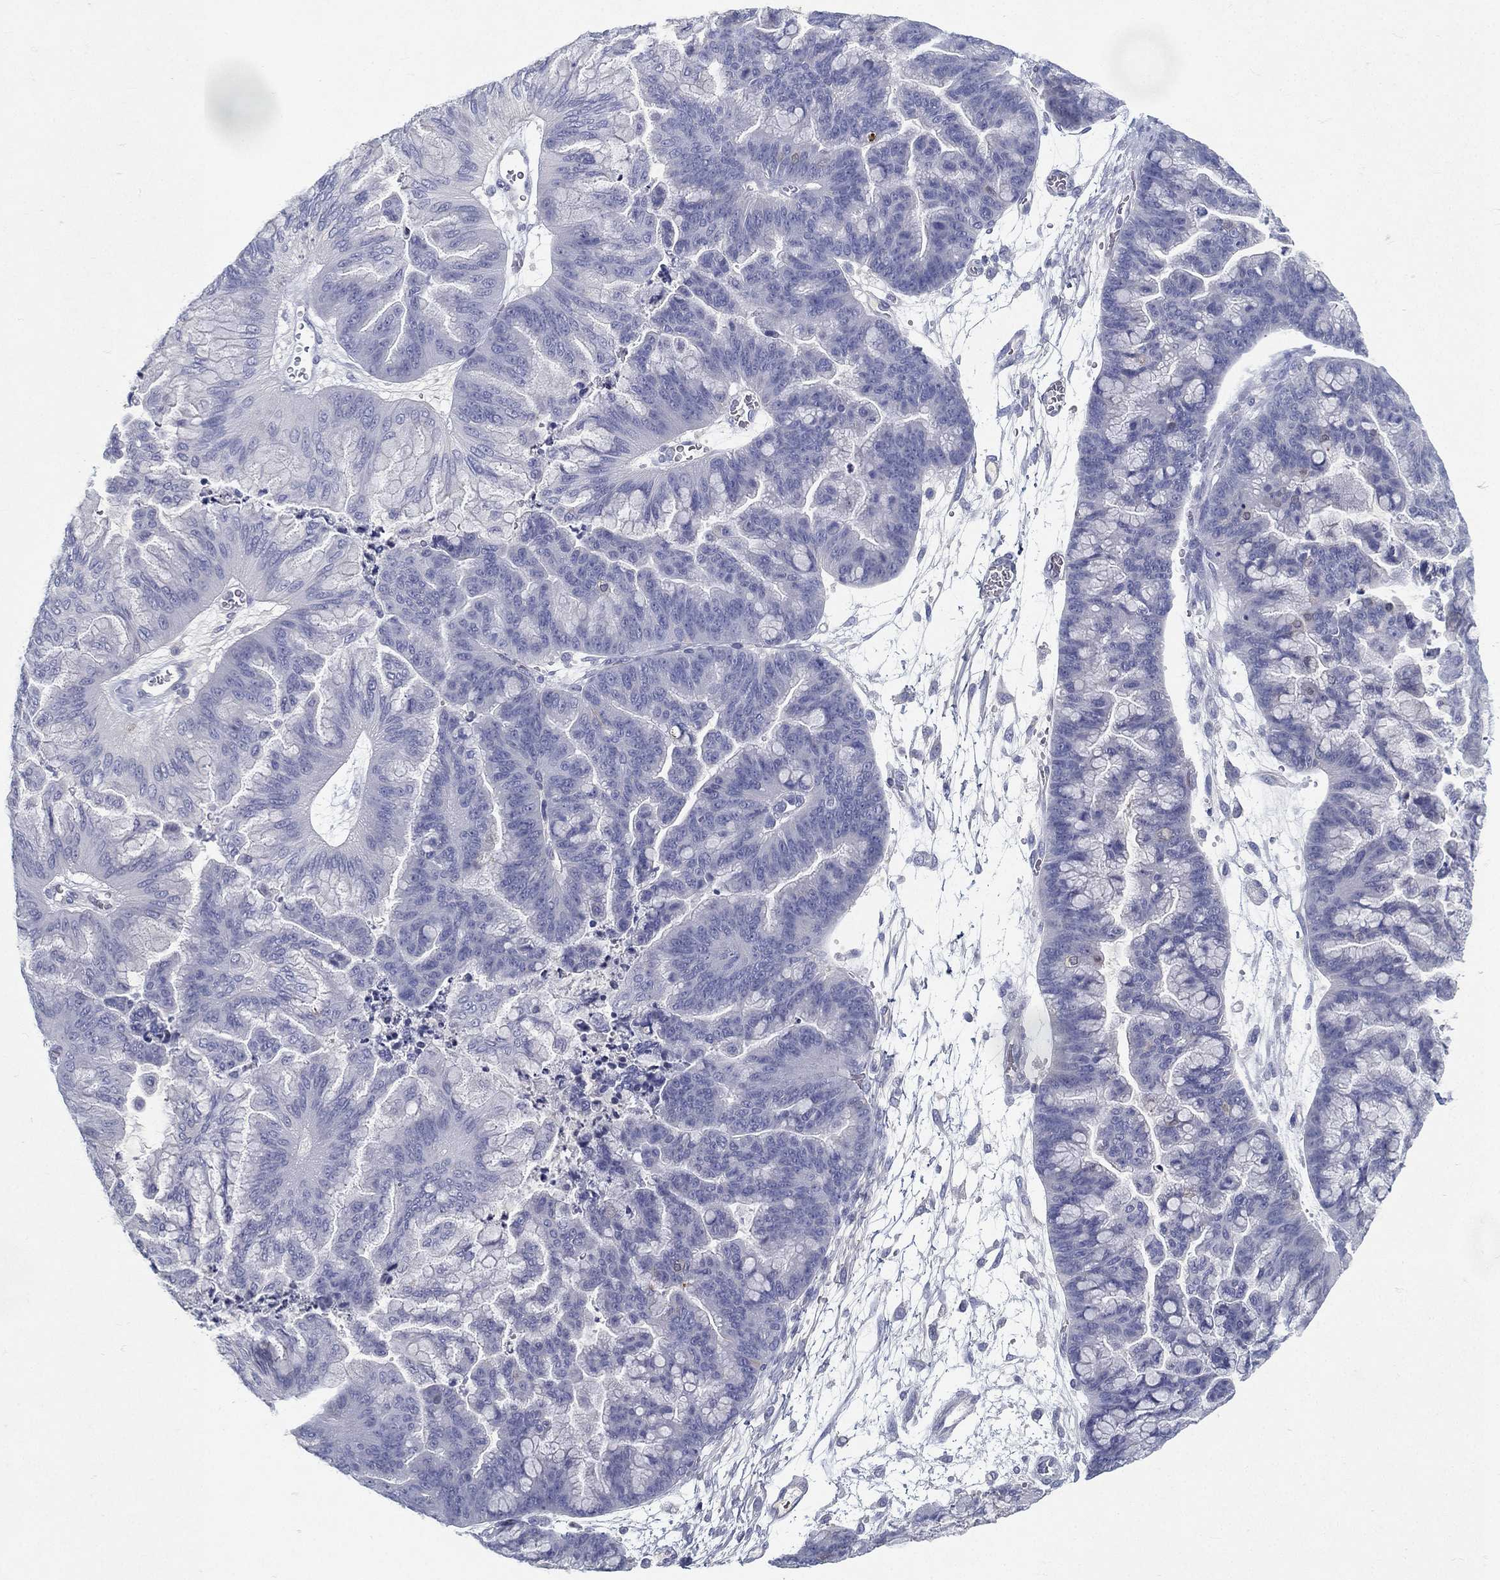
{"staining": {"intensity": "negative", "quantity": "none", "location": "none"}, "tissue": "ovarian cancer", "cell_type": "Tumor cells", "image_type": "cancer", "snomed": [{"axis": "morphology", "description": "Cystadenocarcinoma, mucinous, NOS"}, {"axis": "topography", "description": "Ovary"}], "caption": "Tumor cells are negative for protein expression in human ovarian cancer (mucinous cystadenocarcinoma).", "gene": "RGS13", "patient": {"sex": "female", "age": 67}}